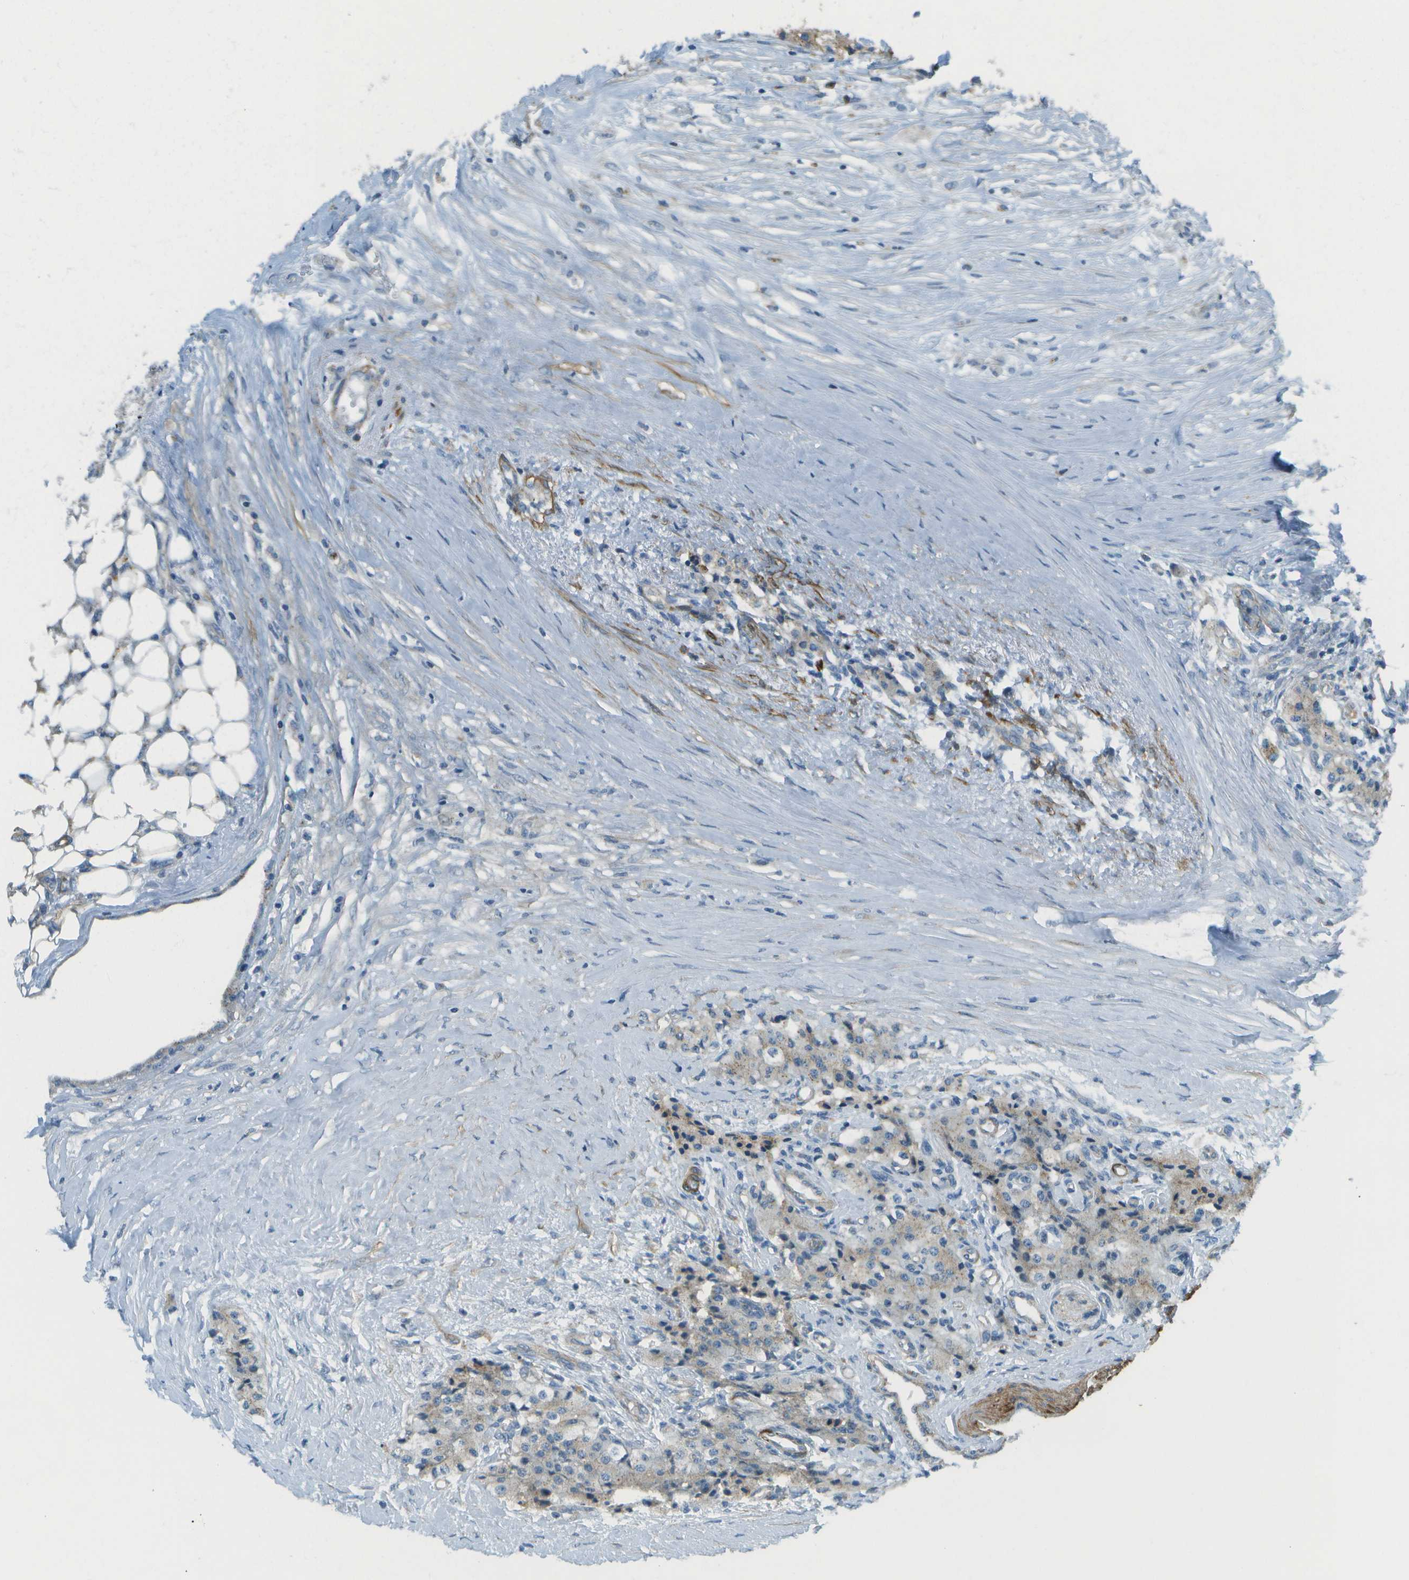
{"staining": {"intensity": "negative", "quantity": "none", "location": "none"}, "tissue": "carcinoid", "cell_type": "Tumor cells", "image_type": "cancer", "snomed": [{"axis": "morphology", "description": "Carcinoid, malignant, NOS"}, {"axis": "topography", "description": "Colon"}], "caption": "This image is of malignant carcinoid stained with immunohistochemistry (IHC) to label a protein in brown with the nuclei are counter-stained blue. There is no expression in tumor cells.", "gene": "MYH11", "patient": {"sex": "female", "age": 52}}